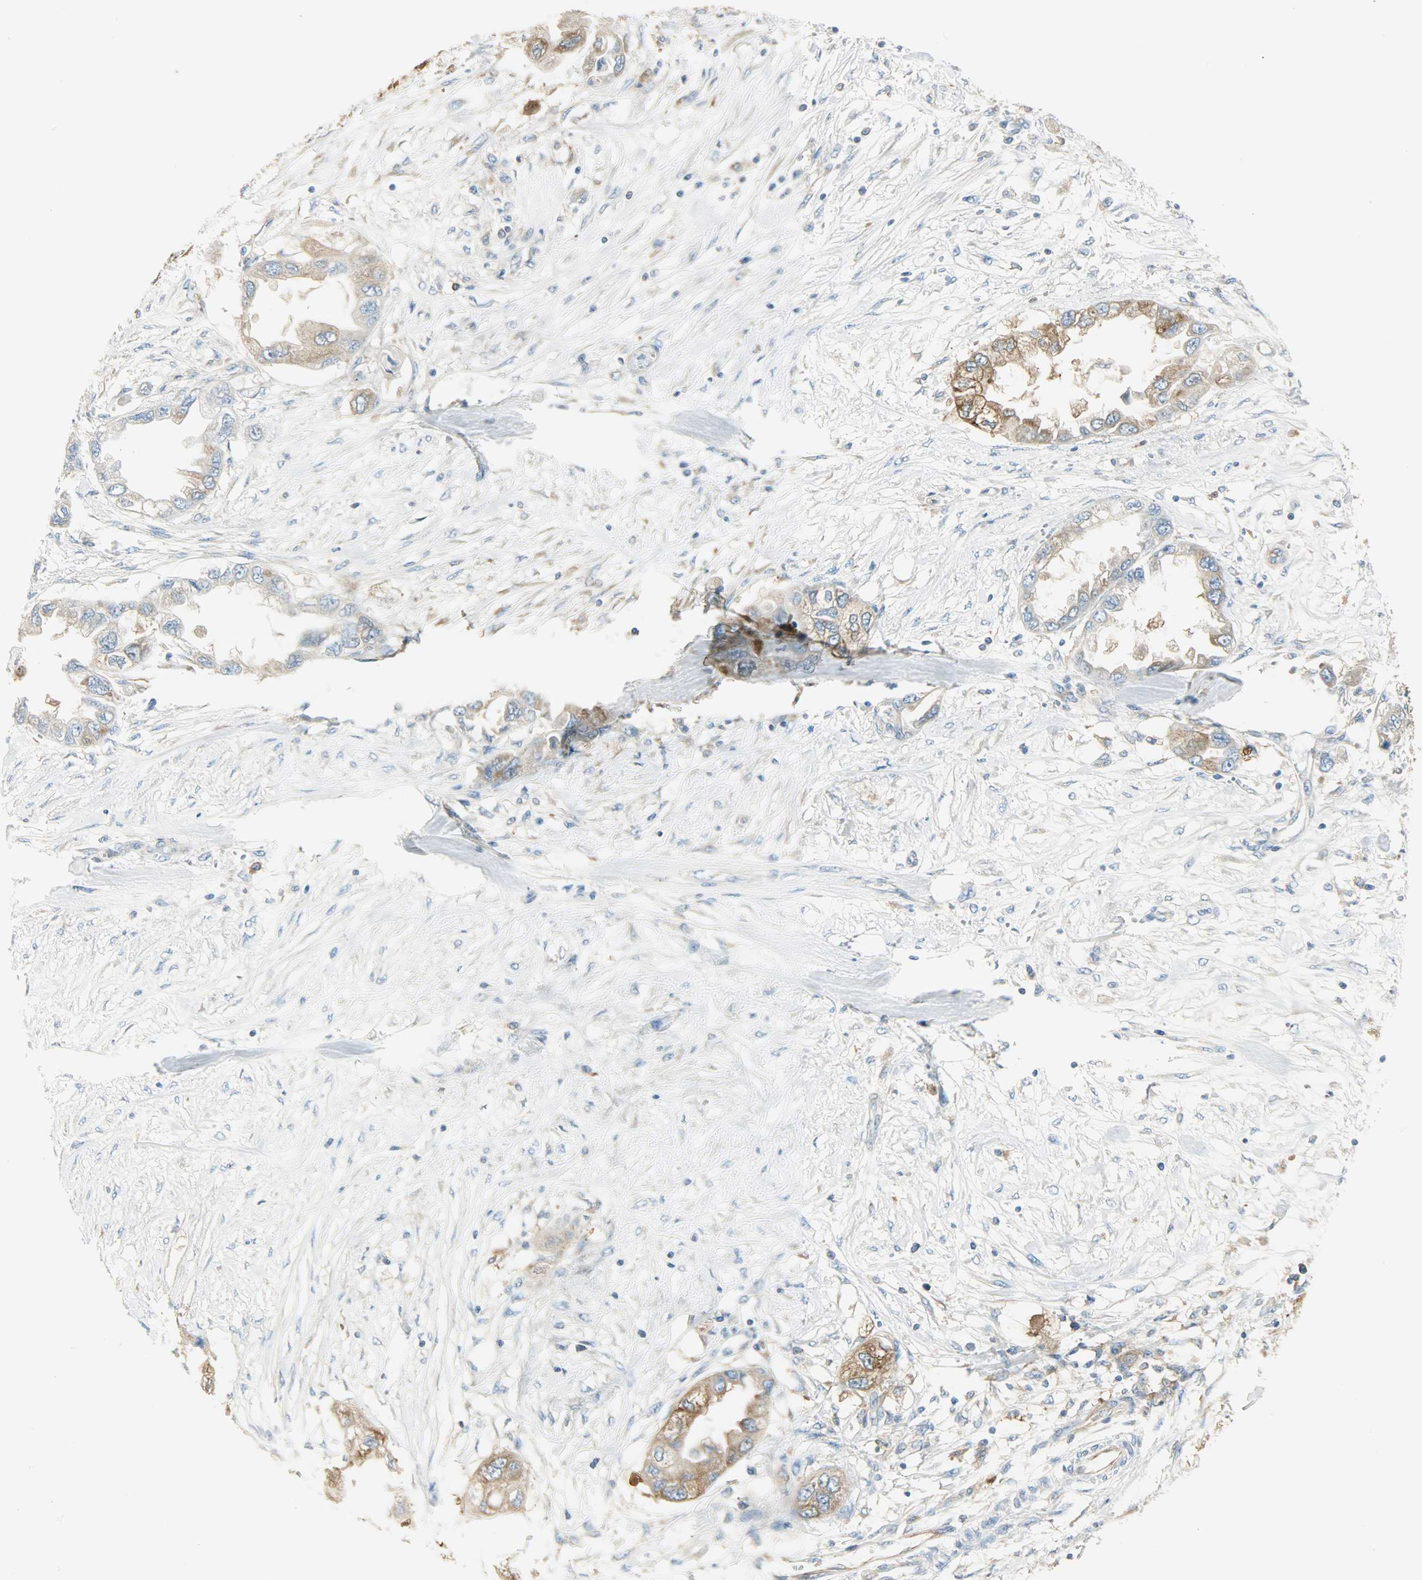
{"staining": {"intensity": "strong", "quantity": ">75%", "location": "cytoplasmic/membranous"}, "tissue": "endometrial cancer", "cell_type": "Tumor cells", "image_type": "cancer", "snomed": [{"axis": "morphology", "description": "Adenocarcinoma, NOS"}, {"axis": "topography", "description": "Endometrium"}], "caption": "About >75% of tumor cells in endometrial cancer exhibit strong cytoplasmic/membranous protein staining as visualized by brown immunohistochemical staining.", "gene": "WARS1", "patient": {"sex": "female", "age": 67}}